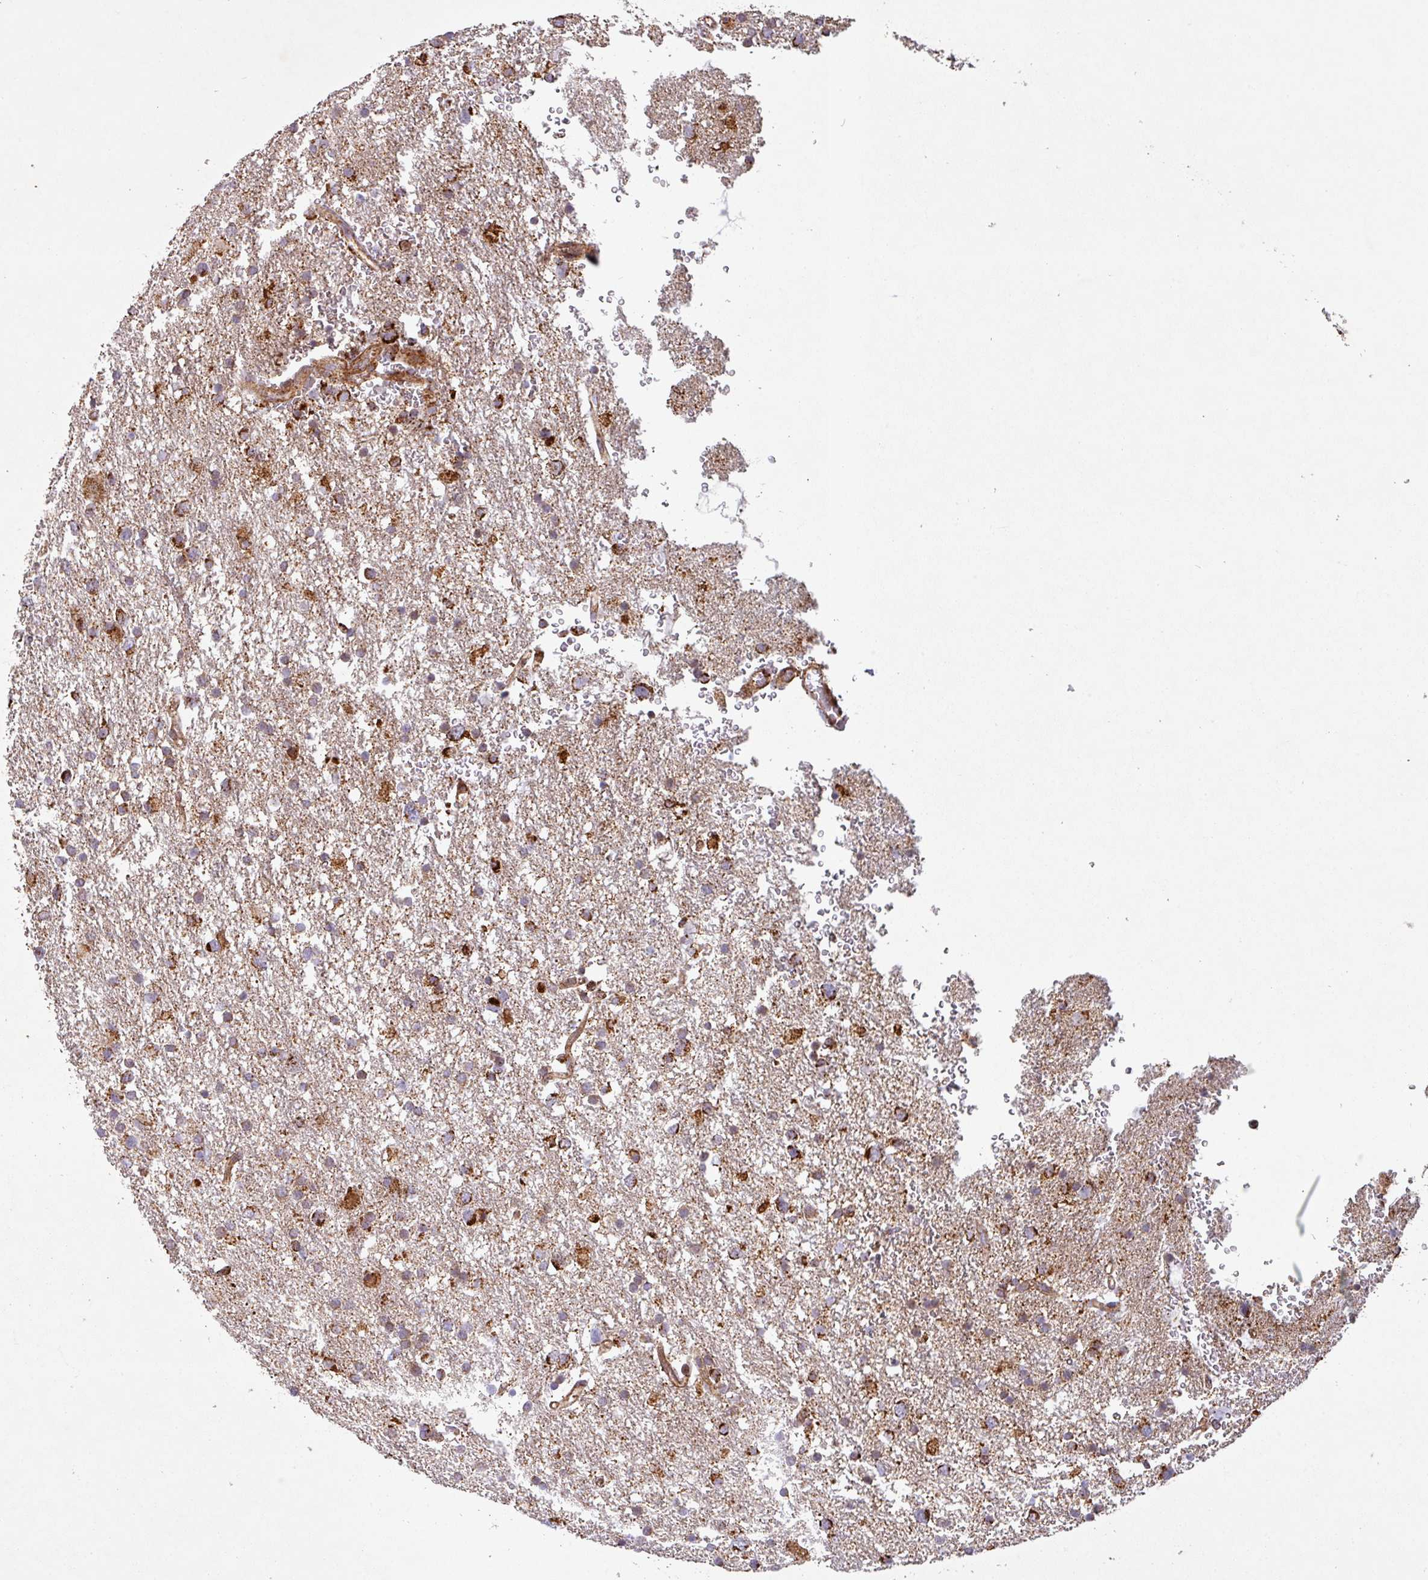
{"staining": {"intensity": "strong", "quantity": "25%-75%", "location": "cytoplasmic/membranous"}, "tissue": "glioma", "cell_type": "Tumor cells", "image_type": "cancer", "snomed": [{"axis": "morphology", "description": "Glioma, malignant, Low grade"}, {"axis": "topography", "description": "Brain"}], "caption": "Malignant glioma (low-grade) stained for a protein exhibits strong cytoplasmic/membranous positivity in tumor cells. The staining was performed using DAB to visualize the protein expression in brown, while the nuclei were stained in blue with hematoxylin (Magnification: 20x).", "gene": "GPD2", "patient": {"sex": "female", "age": 32}}